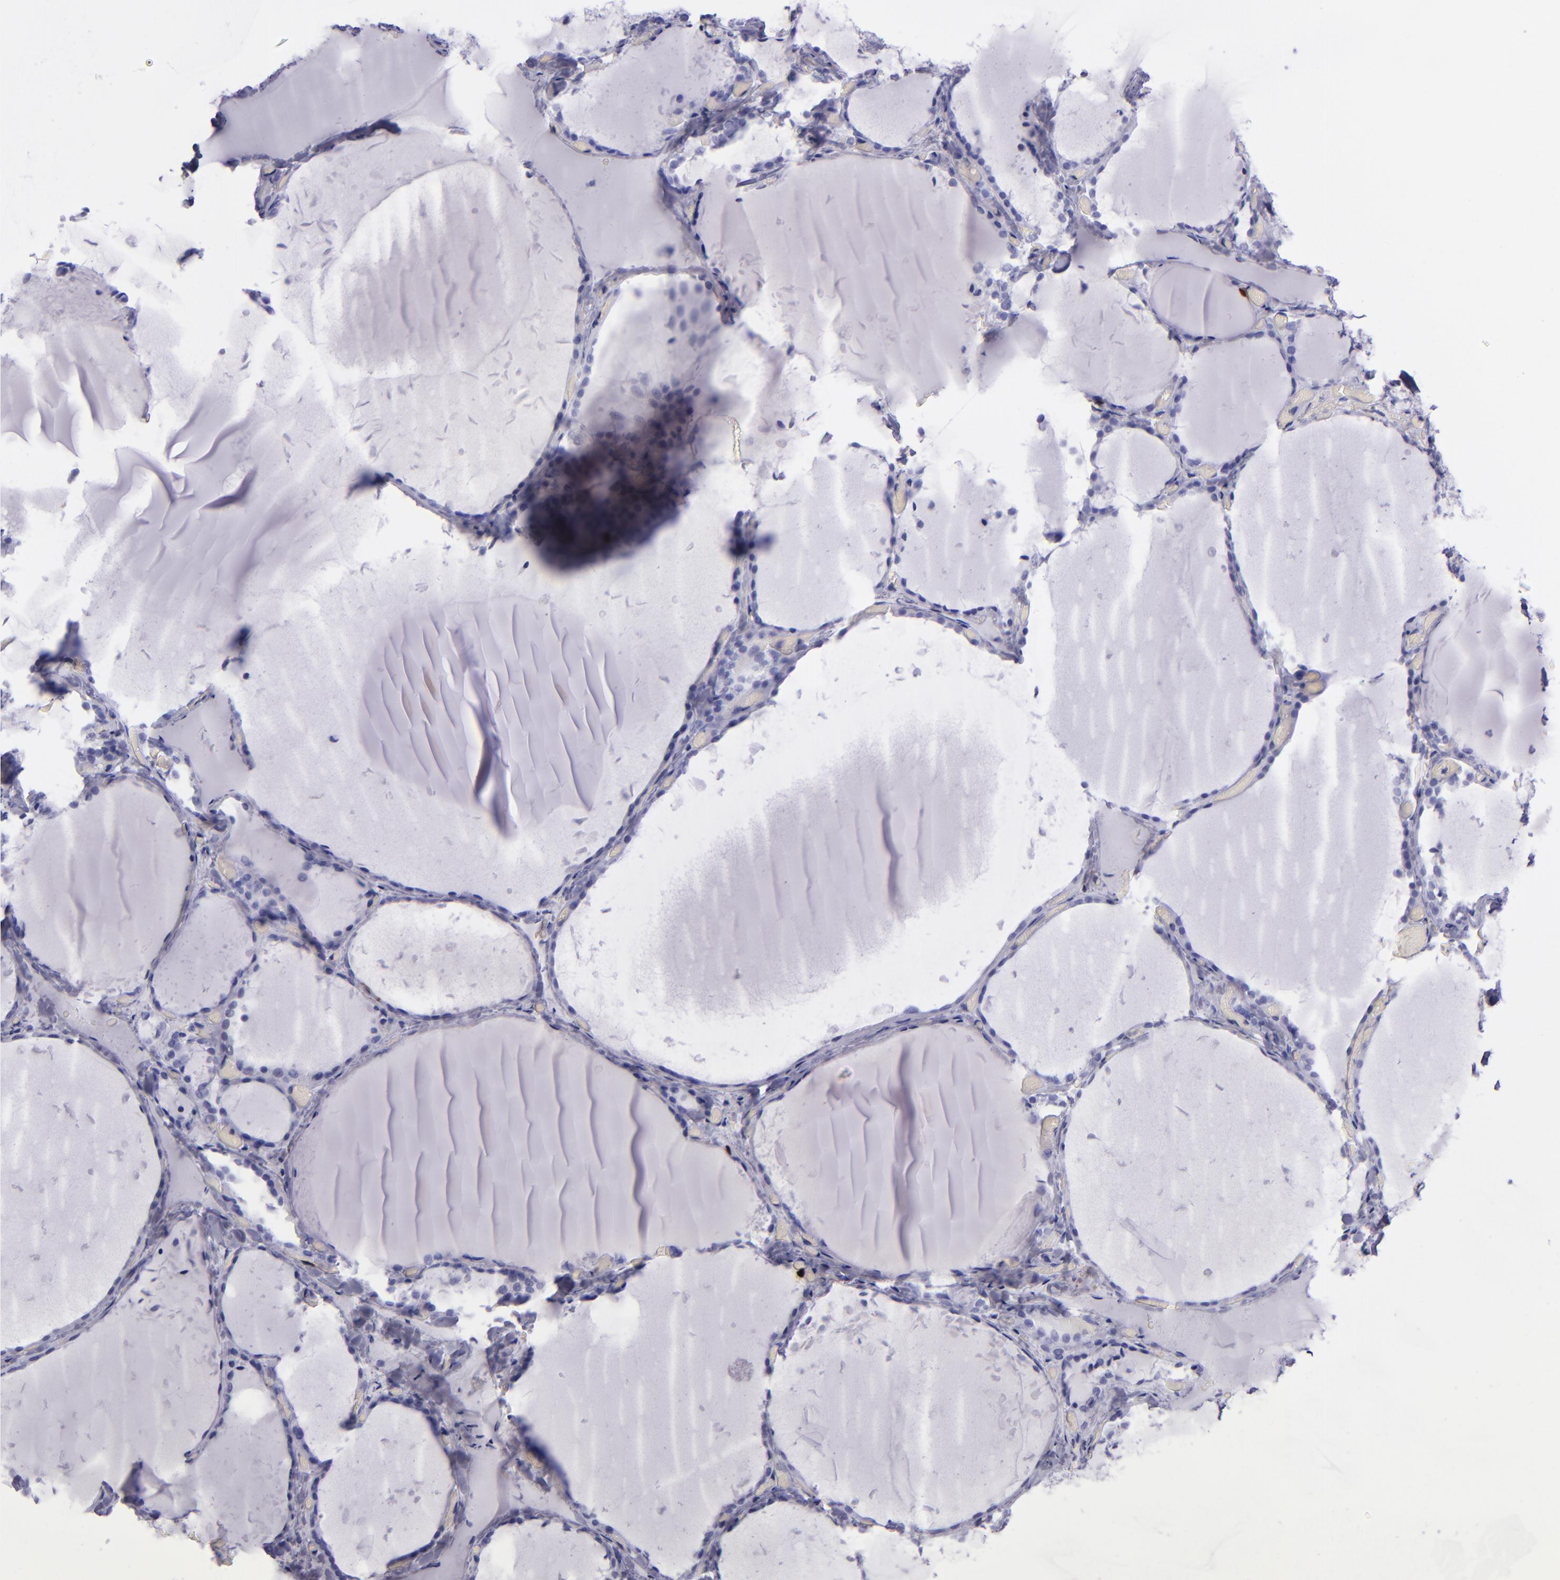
{"staining": {"intensity": "negative", "quantity": "none", "location": "none"}, "tissue": "thyroid gland", "cell_type": "Glandular cells", "image_type": "normal", "snomed": [{"axis": "morphology", "description": "Normal tissue, NOS"}, {"axis": "topography", "description": "Thyroid gland"}], "caption": "Glandular cells show no significant protein positivity in unremarkable thyroid gland. (Brightfield microscopy of DAB immunohistochemistry (IHC) at high magnification).", "gene": "TOP2A", "patient": {"sex": "female", "age": 22}}